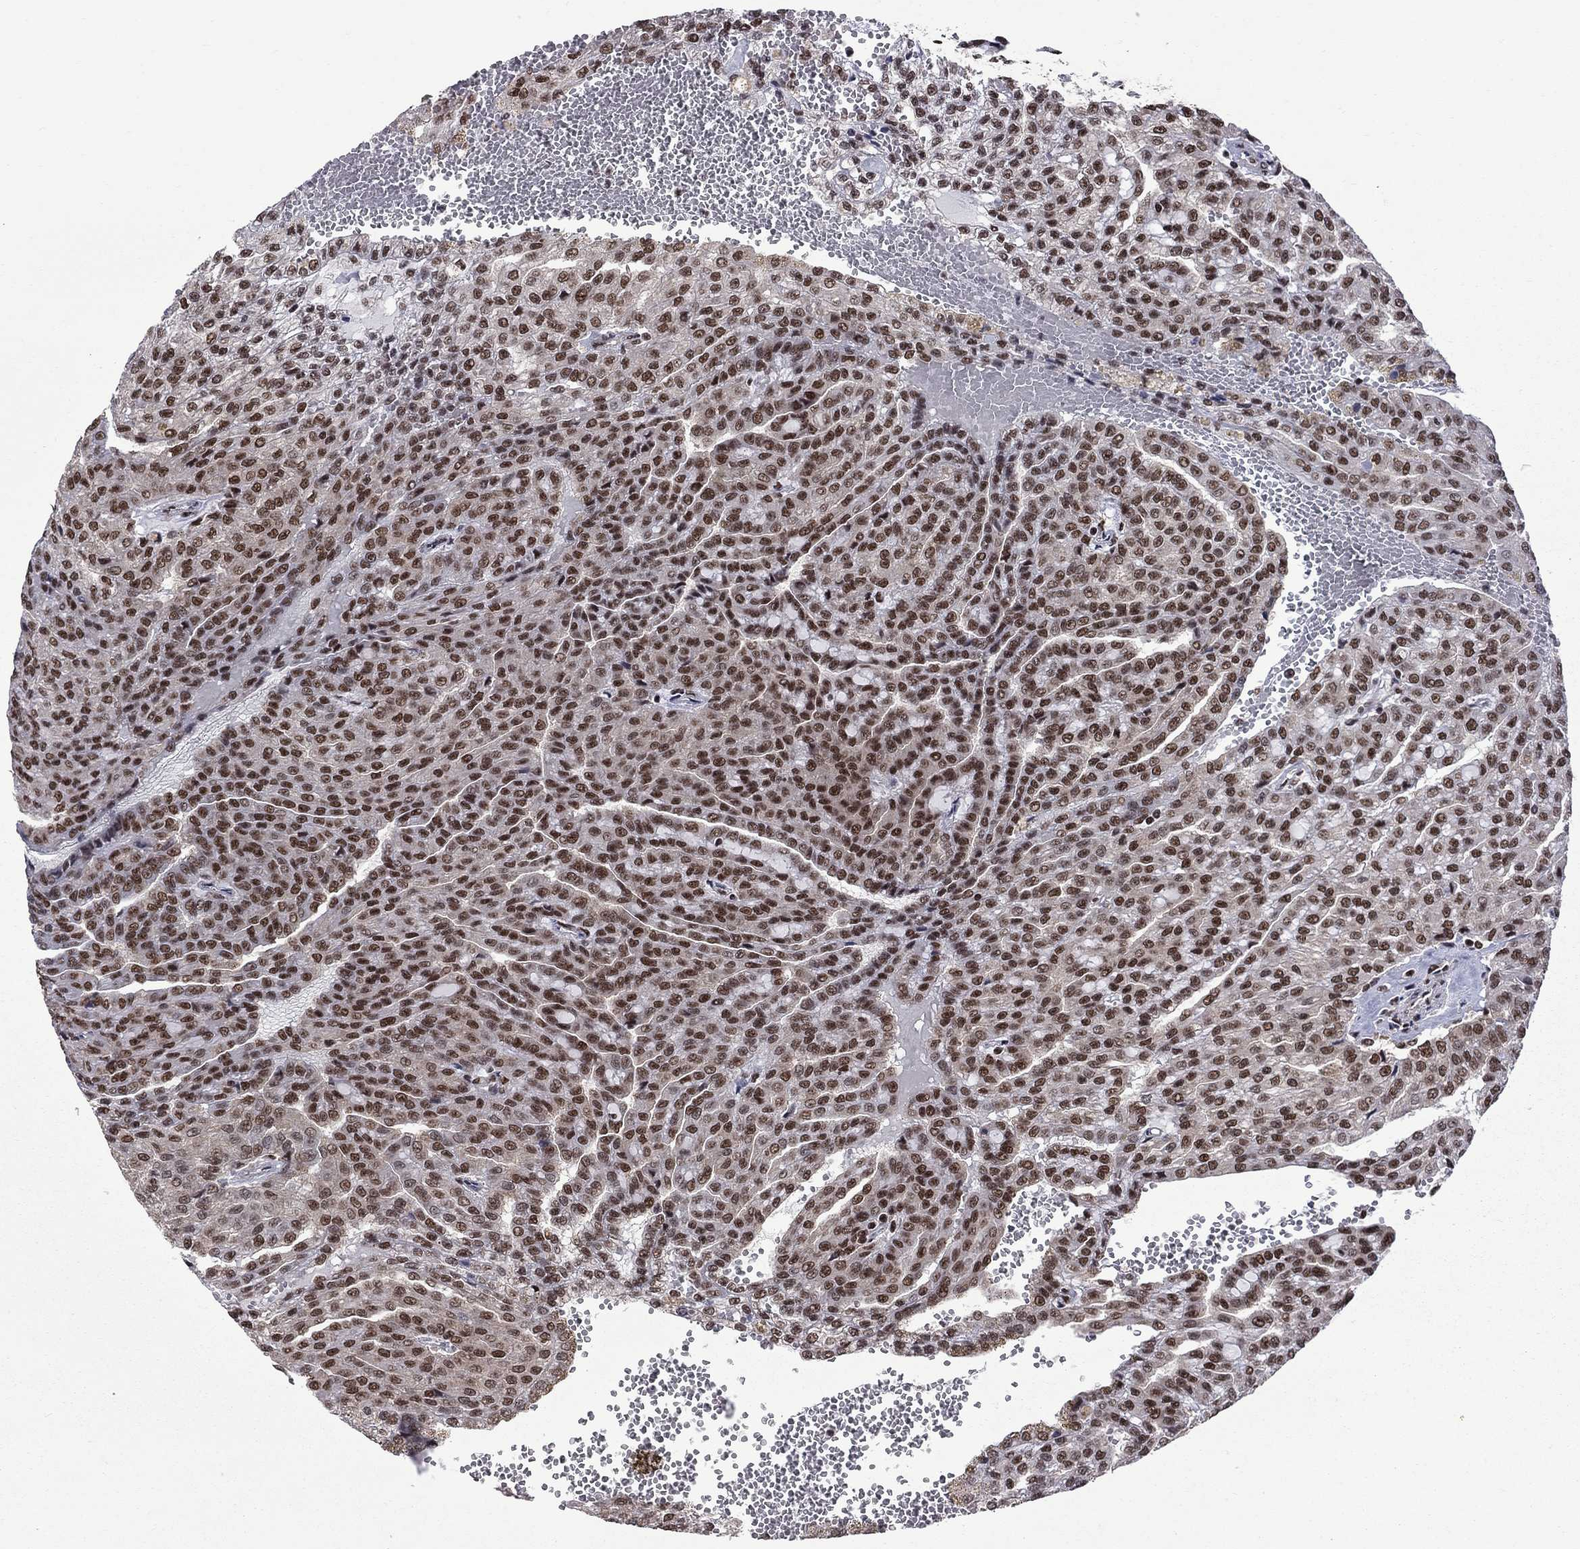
{"staining": {"intensity": "strong", "quantity": ">75%", "location": "nuclear"}, "tissue": "renal cancer", "cell_type": "Tumor cells", "image_type": "cancer", "snomed": [{"axis": "morphology", "description": "Adenocarcinoma, NOS"}, {"axis": "topography", "description": "Kidney"}], "caption": "A histopathology image showing strong nuclear positivity in about >75% of tumor cells in renal adenocarcinoma, as visualized by brown immunohistochemical staining.", "gene": "MED25", "patient": {"sex": "male", "age": 63}}